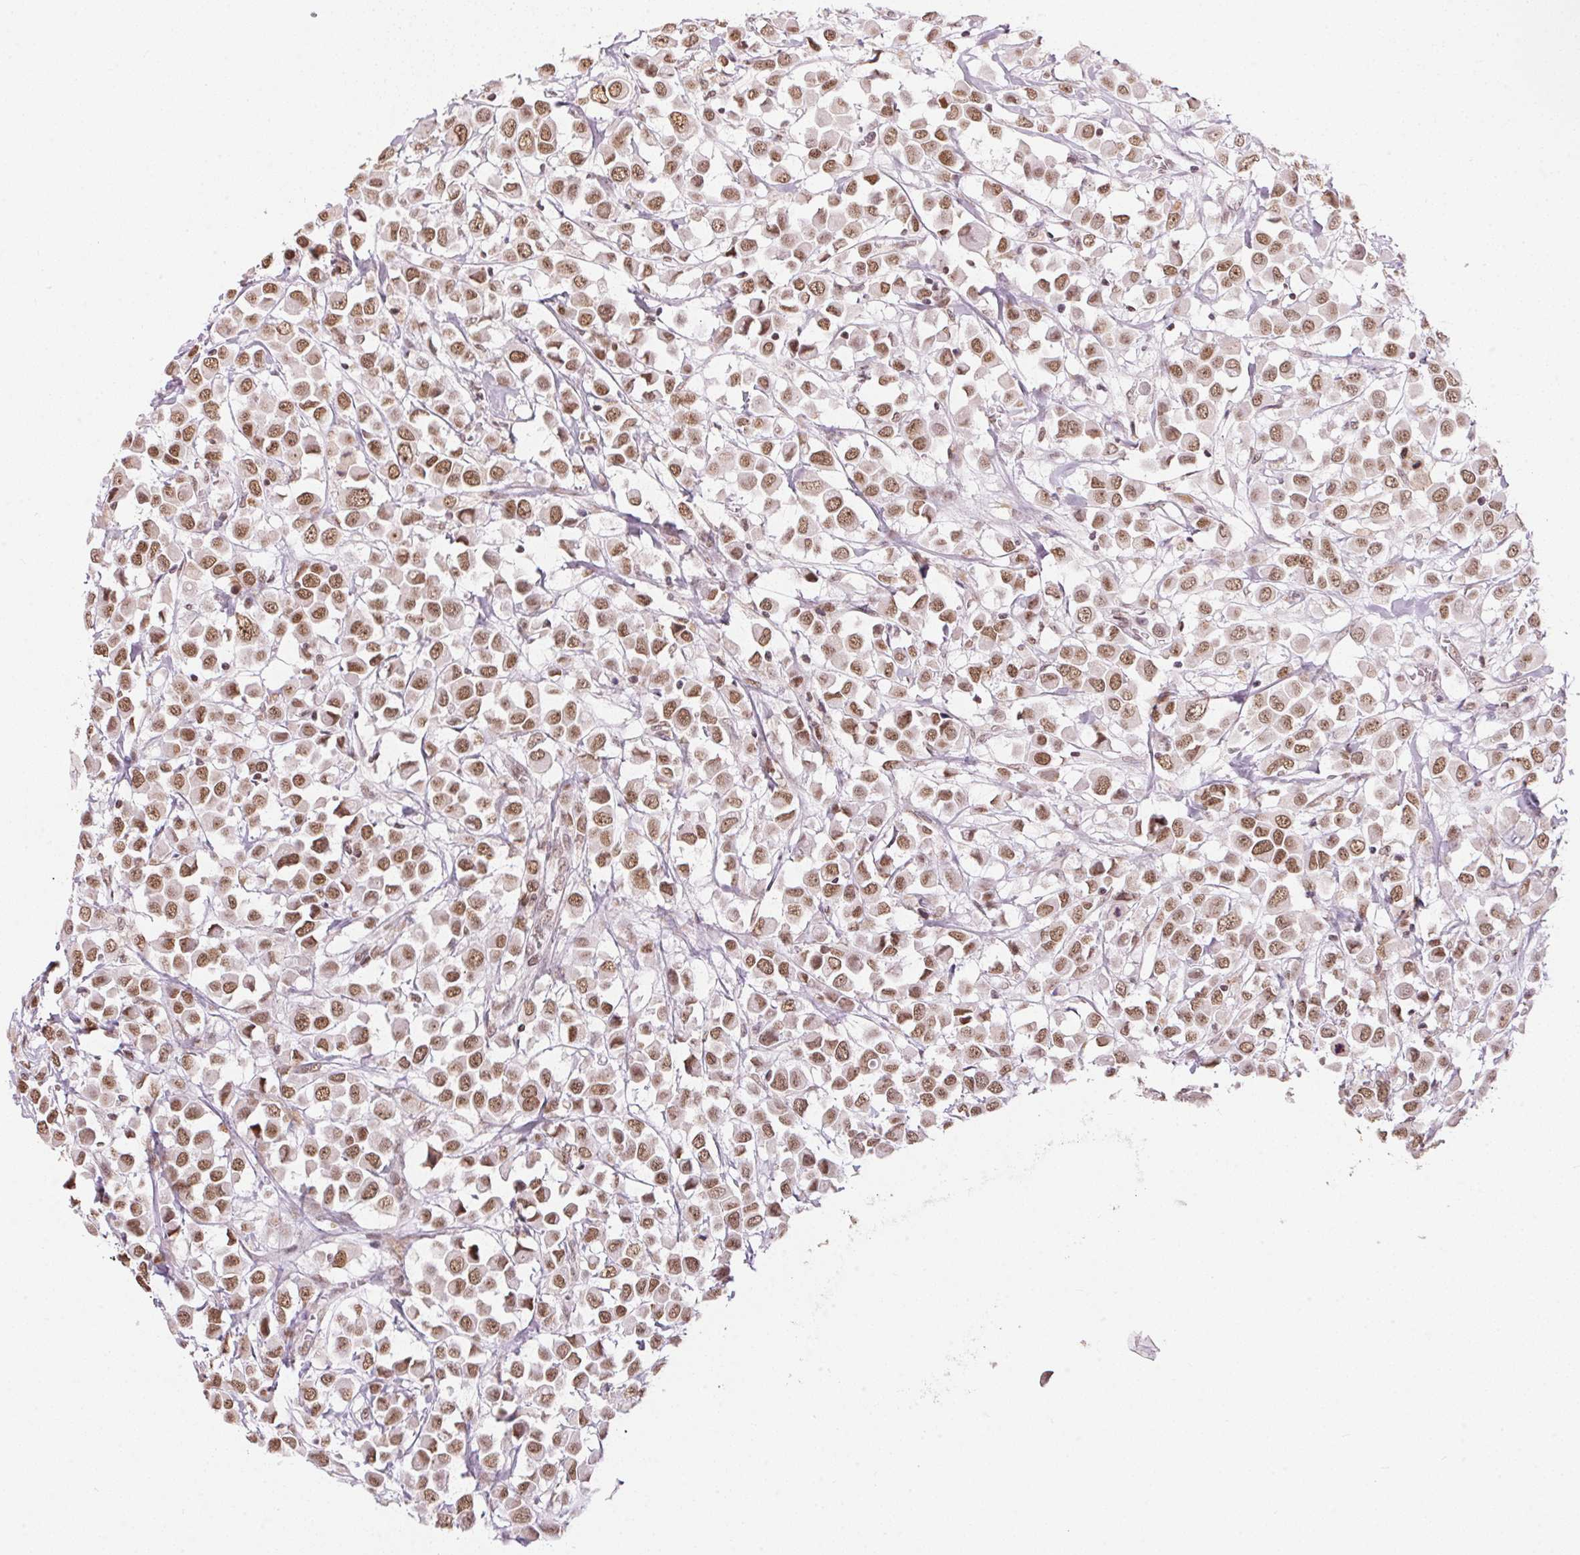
{"staining": {"intensity": "moderate", "quantity": ">75%", "location": "nuclear"}, "tissue": "breast cancer", "cell_type": "Tumor cells", "image_type": "cancer", "snomed": [{"axis": "morphology", "description": "Duct carcinoma"}, {"axis": "topography", "description": "Breast"}], "caption": "The immunohistochemical stain highlights moderate nuclear expression in tumor cells of breast cancer (invasive ductal carcinoma) tissue.", "gene": "NFE2L1", "patient": {"sex": "female", "age": 61}}